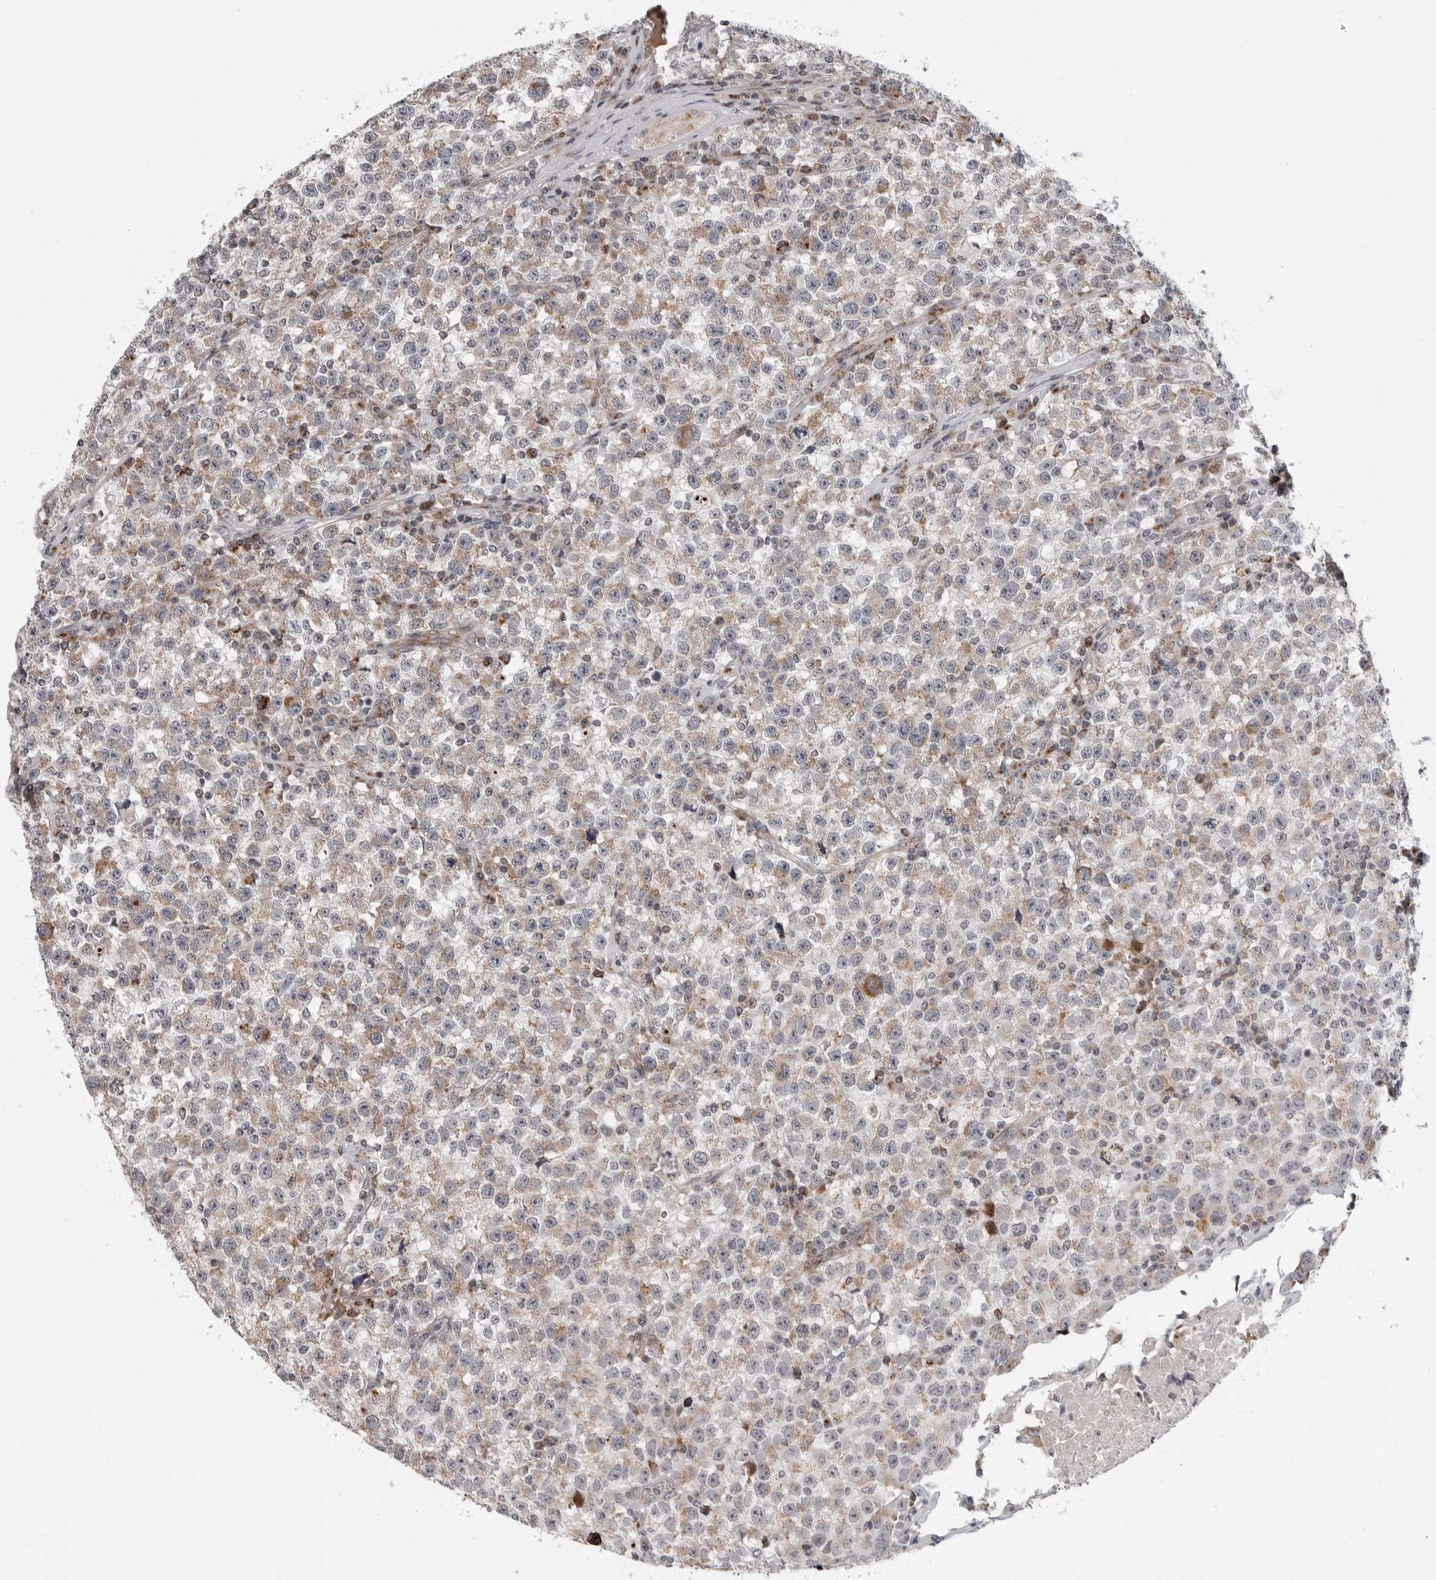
{"staining": {"intensity": "moderate", "quantity": ">75%", "location": "cytoplasmic/membranous"}, "tissue": "testis cancer", "cell_type": "Tumor cells", "image_type": "cancer", "snomed": [{"axis": "morphology", "description": "Seminoma, NOS"}, {"axis": "topography", "description": "Testis"}], "caption": "A micrograph showing moderate cytoplasmic/membranous positivity in approximately >75% of tumor cells in testis cancer, as visualized by brown immunohistochemical staining.", "gene": "CDK20", "patient": {"sex": "male", "age": 22}}